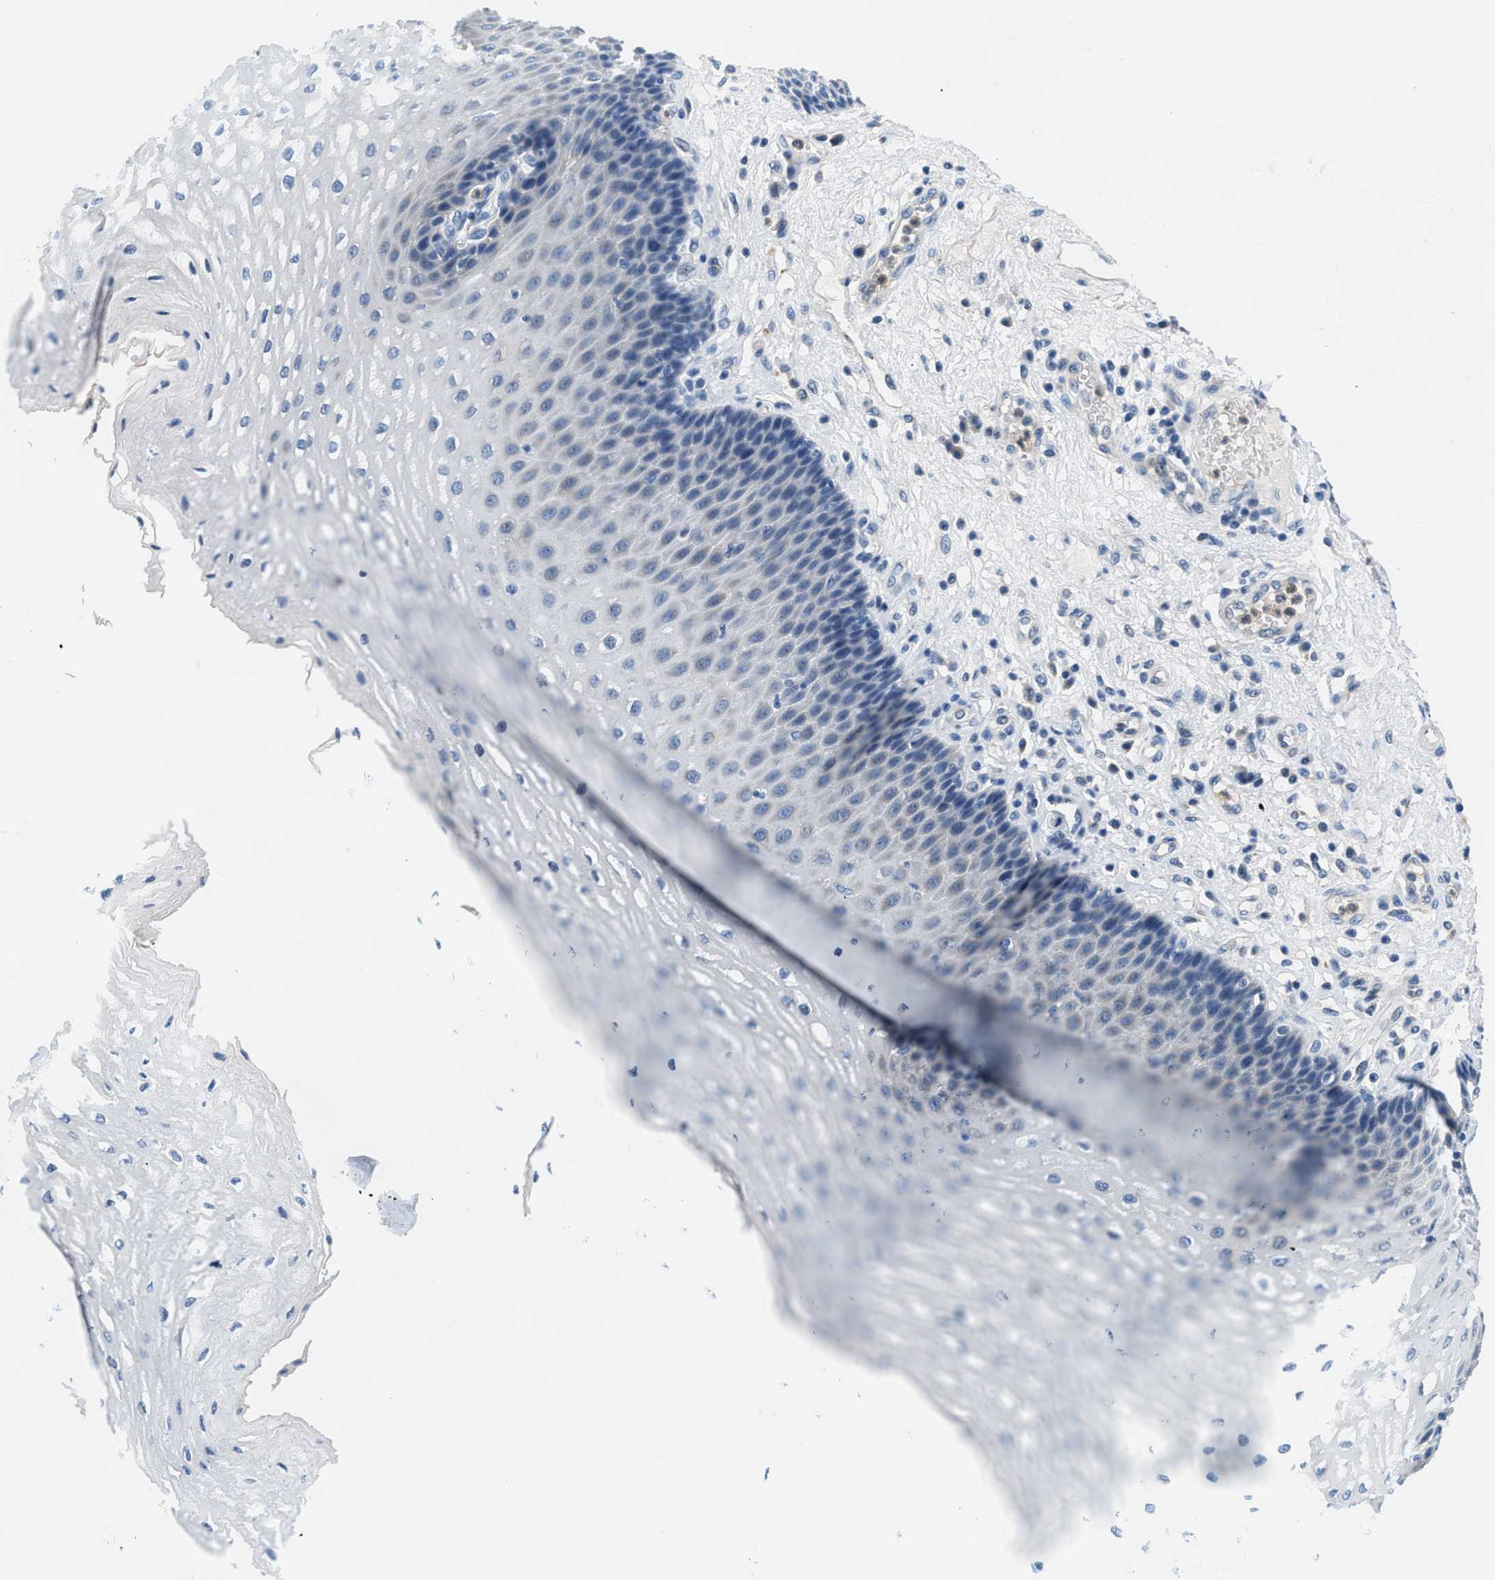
{"staining": {"intensity": "negative", "quantity": "none", "location": "none"}, "tissue": "esophagus", "cell_type": "Squamous epithelial cells", "image_type": "normal", "snomed": [{"axis": "morphology", "description": "Normal tissue, NOS"}, {"axis": "topography", "description": "Esophagus"}], "caption": "IHC of normal human esophagus exhibits no staining in squamous epithelial cells.", "gene": "ADGRE3", "patient": {"sex": "male", "age": 54}}